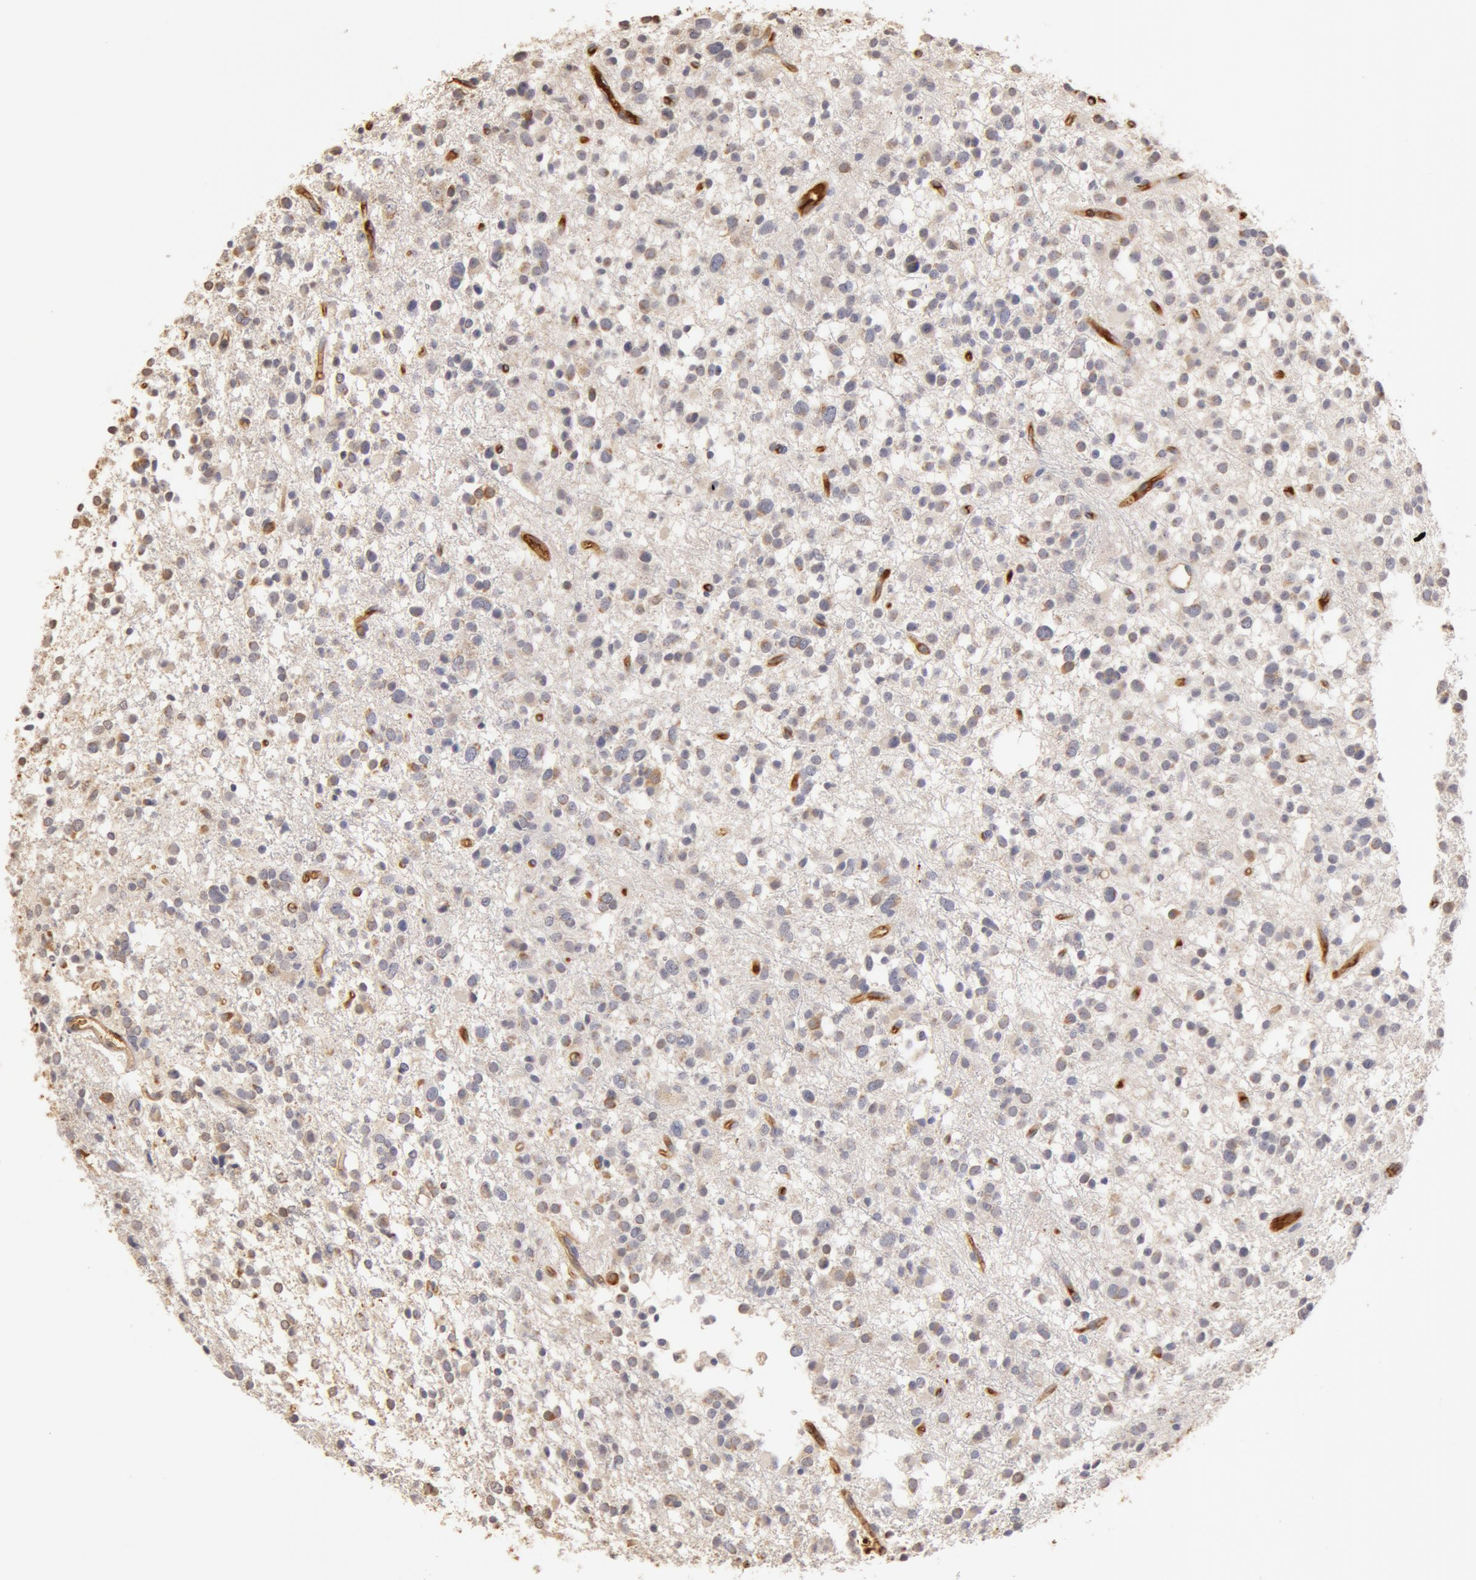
{"staining": {"intensity": "weak", "quantity": "<25%", "location": "cytoplasmic/membranous"}, "tissue": "glioma", "cell_type": "Tumor cells", "image_type": "cancer", "snomed": [{"axis": "morphology", "description": "Glioma, malignant, Low grade"}, {"axis": "topography", "description": "Brain"}], "caption": "This image is of glioma stained with immunohistochemistry (IHC) to label a protein in brown with the nuclei are counter-stained blue. There is no positivity in tumor cells.", "gene": "TF", "patient": {"sex": "female", "age": 36}}